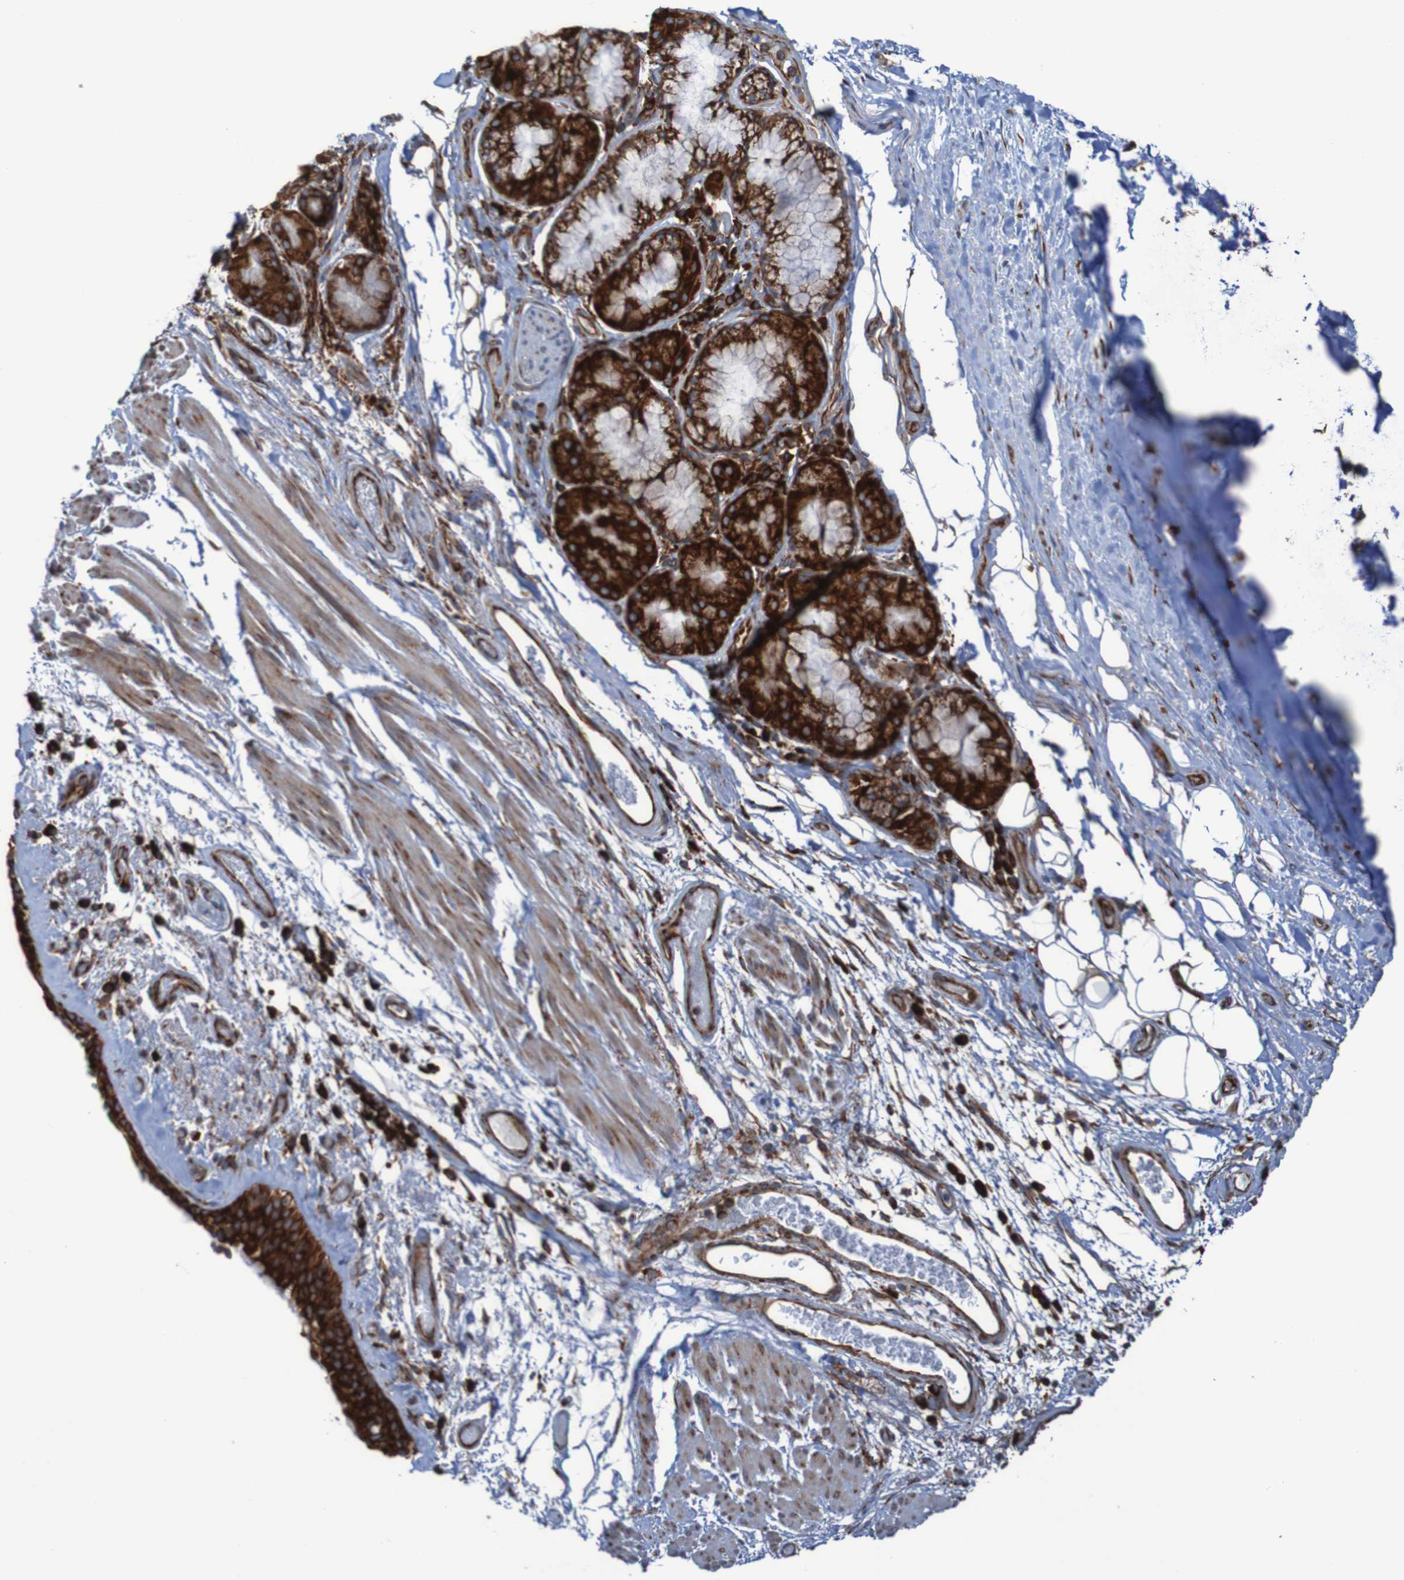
{"staining": {"intensity": "strong", "quantity": ">75%", "location": "cytoplasmic/membranous"}, "tissue": "bronchus", "cell_type": "Respiratory epithelial cells", "image_type": "normal", "snomed": [{"axis": "morphology", "description": "Normal tissue, NOS"}, {"axis": "morphology", "description": "Adenocarcinoma, NOS"}, {"axis": "topography", "description": "Bronchus"}, {"axis": "topography", "description": "Lung"}], "caption": "An immunohistochemistry (IHC) photomicrograph of benign tissue is shown. Protein staining in brown highlights strong cytoplasmic/membranous positivity in bronchus within respiratory epithelial cells. The staining was performed using DAB, with brown indicating positive protein expression. Nuclei are stained blue with hematoxylin.", "gene": "RPL10", "patient": {"sex": "female", "age": 54}}